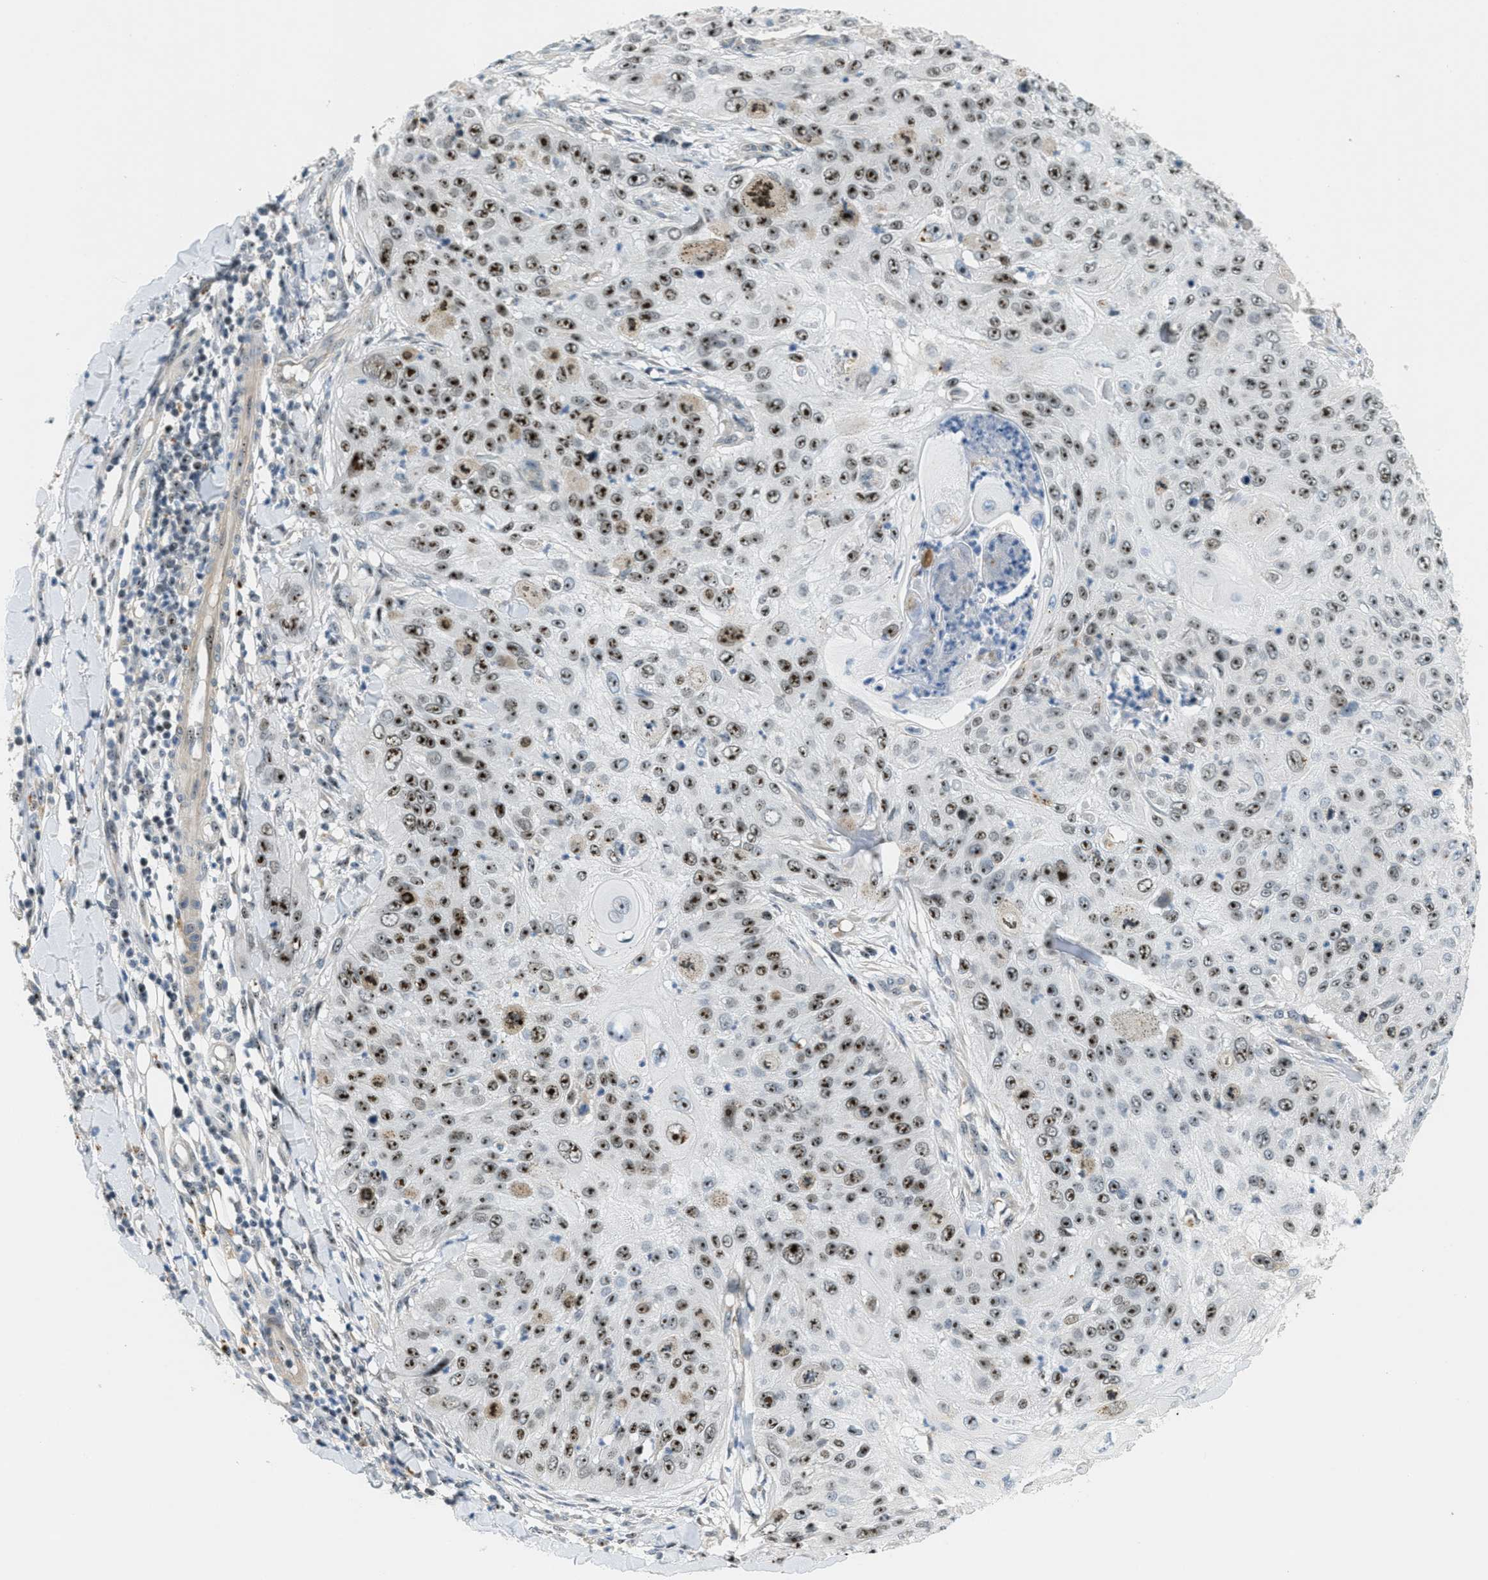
{"staining": {"intensity": "strong", "quantity": ">75%", "location": "nuclear"}, "tissue": "skin cancer", "cell_type": "Tumor cells", "image_type": "cancer", "snomed": [{"axis": "morphology", "description": "Squamous cell carcinoma, NOS"}, {"axis": "topography", "description": "Skin"}], "caption": "About >75% of tumor cells in human skin cancer (squamous cell carcinoma) exhibit strong nuclear protein positivity as visualized by brown immunohistochemical staining.", "gene": "DDX47", "patient": {"sex": "female", "age": 80}}